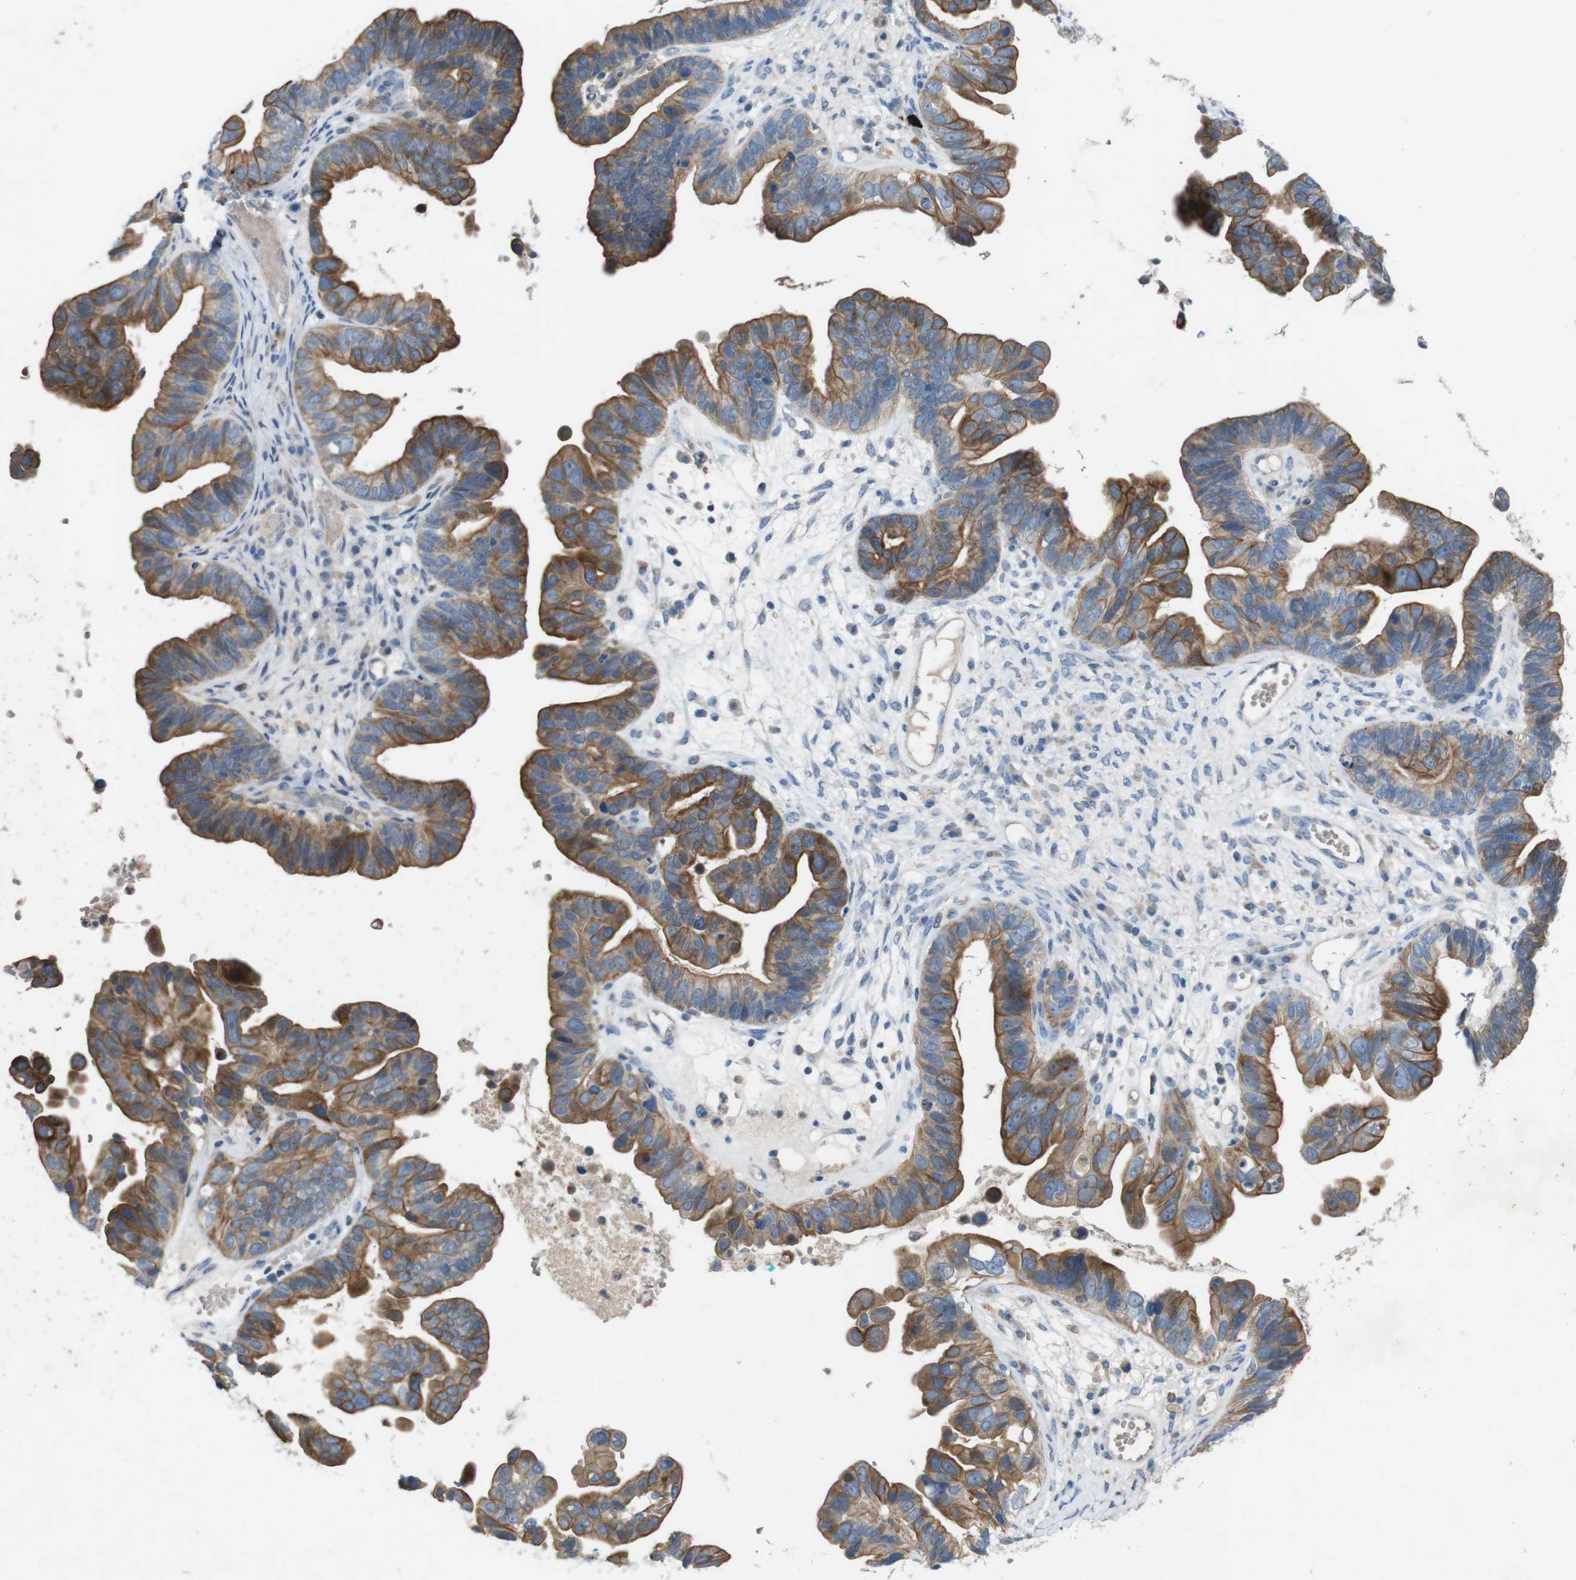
{"staining": {"intensity": "moderate", "quantity": ">75%", "location": "cytoplasmic/membranous"}, "tissue": "ovarian cancer", "cell_type": "Tumor cells", "image_type": "cancer", "snomed": [{"axis": "morphology", "description": "Cystadenocarcinoma, serous, NOS"}, {"axis": "topography", "description": "Ovary"}], "caption": "Immunohistochemical staining of serous cystadenocarcinoma (ovarian) exhibits medium levels of moderate cytoplasmic/membranous staining in about >75% of tumor cells. (DAB IHC, brown staining for protein, blue staining for nuclei).", "gene": "MOGAT3", "patient": {"sex": "female", "age": 56}}